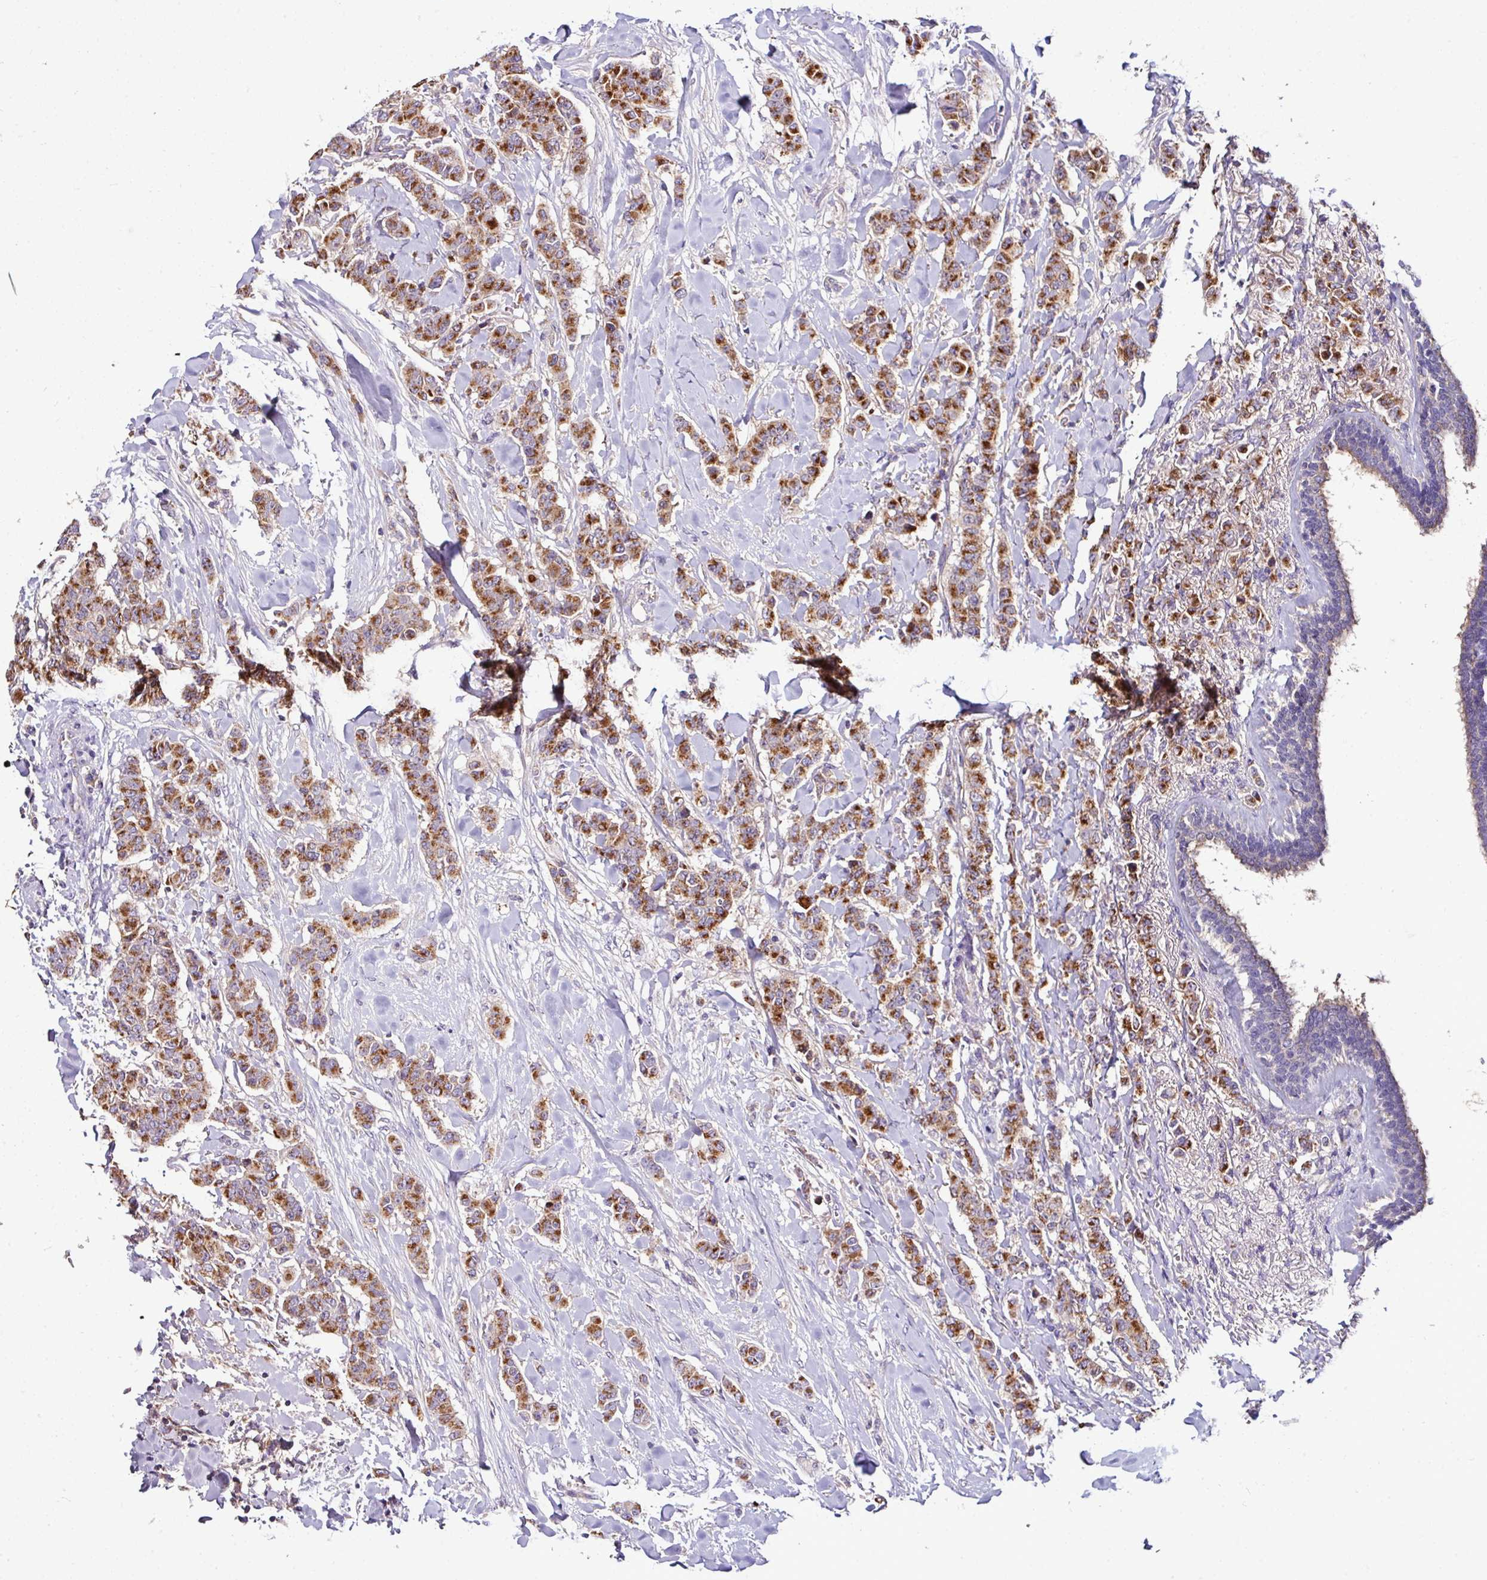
{"staining": {"intensity": "strong", "quantity": ">75%", "location": "cytoplasmic/membranous"}, "tissue": "breast cancer", "cell_type": "Tumor cells", "image_type": "cancer", "snomed": [{"axis": "morphology", "description": "Duct carcinoma"}, {"axis": "topography", "description": "Breast"}], "caption": "Approximately >75% of tumor cells in breast invasive ductal carcinoma exhibit strong cytoplasmic/membranous protein staining as visualized by brown immunohistochemical staining.", "gene": "CPD", "patient": {"sex": "female", "age": 40}}